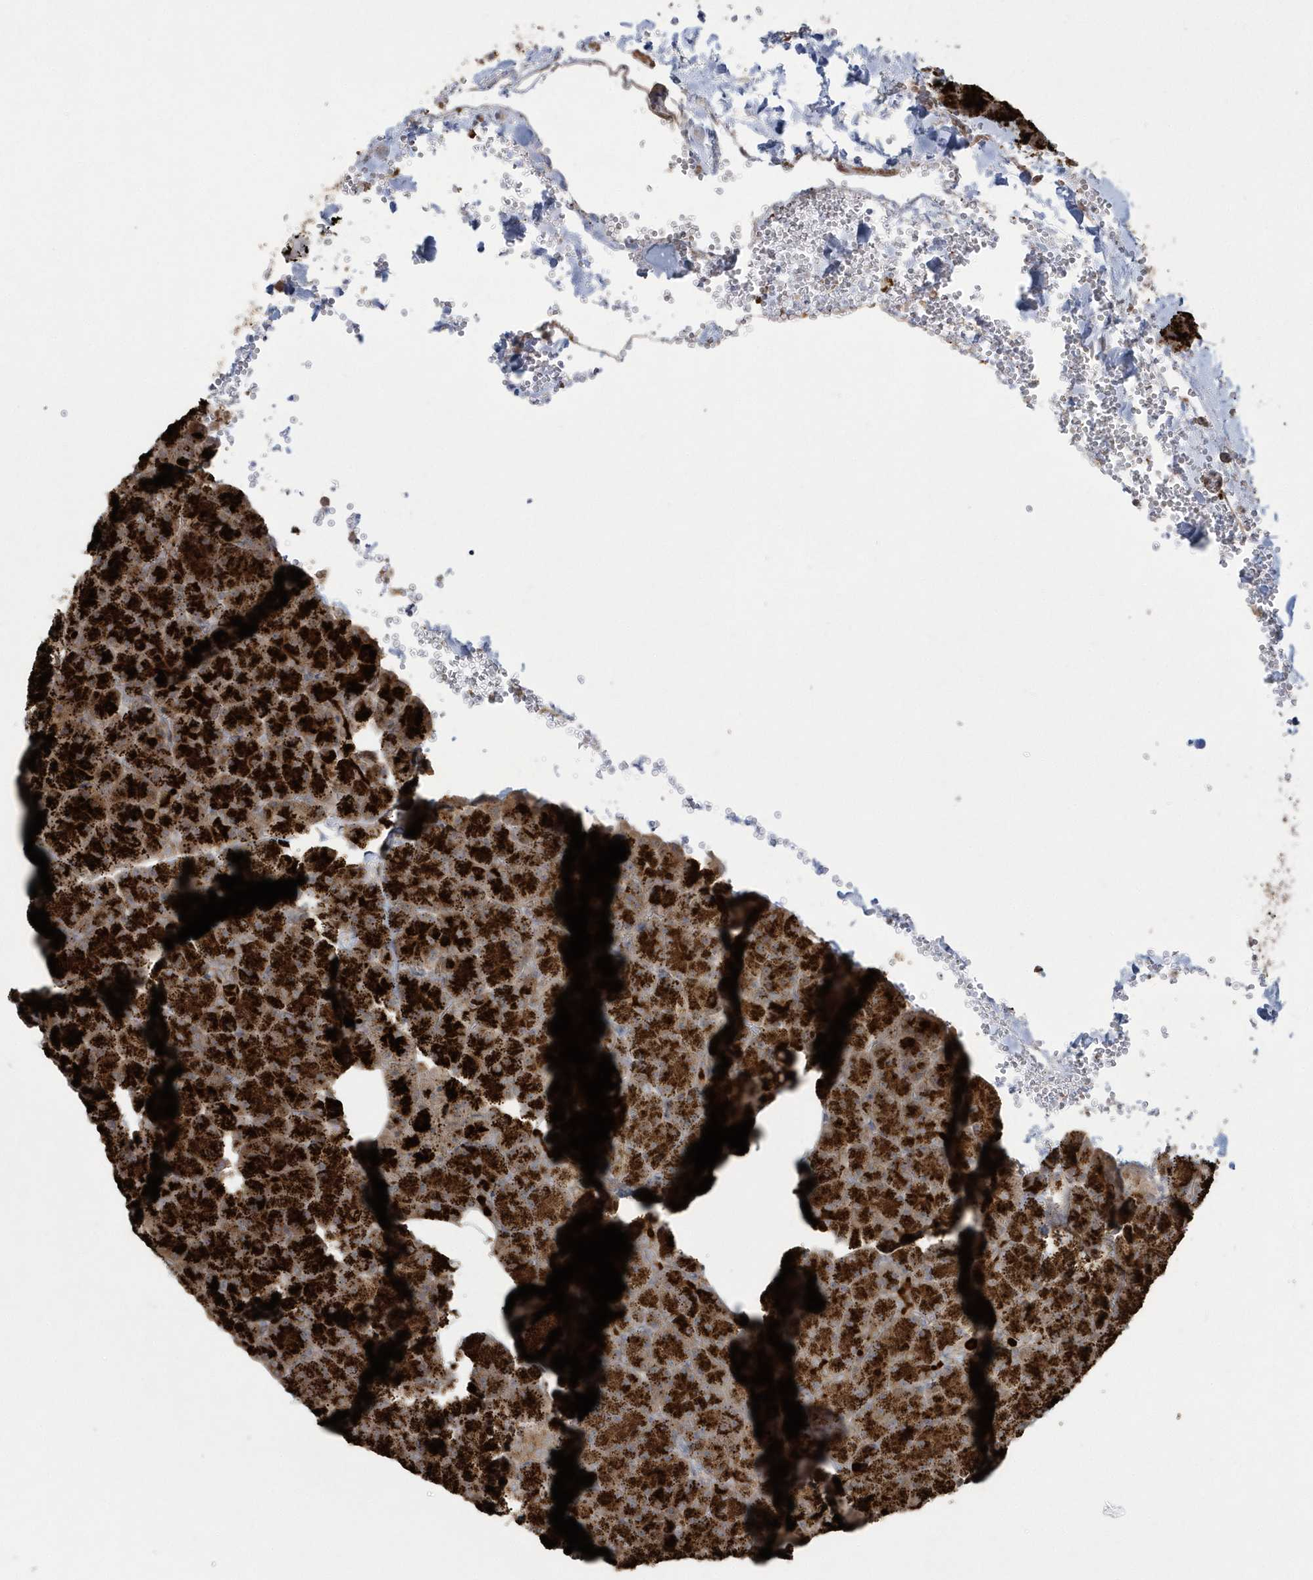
{"staining": {"intensity": "strong", "quantity": ">75%", "location": "cytoplasmic/membranous"}, "tissue": "pancreas", "cell_type": "Exocrine glandular cells", "image_type": "normal", "snomed": [{"axis": "morphology", "description": "Normal tissue, NOS"}, {"axis": "morphology", "description": "Carcinoid, malignant, NOS"}, {"axis": "topography", "description": "Pancreas"}], "caption": "Immunohistochemistry of normal pancreas displays high levels of strong cytoplasmic/membranous staining in approximately >75% of exocrine glandular cells.", "gene": "ARMC8", "patient": {"sex": "female", "age": 35}}